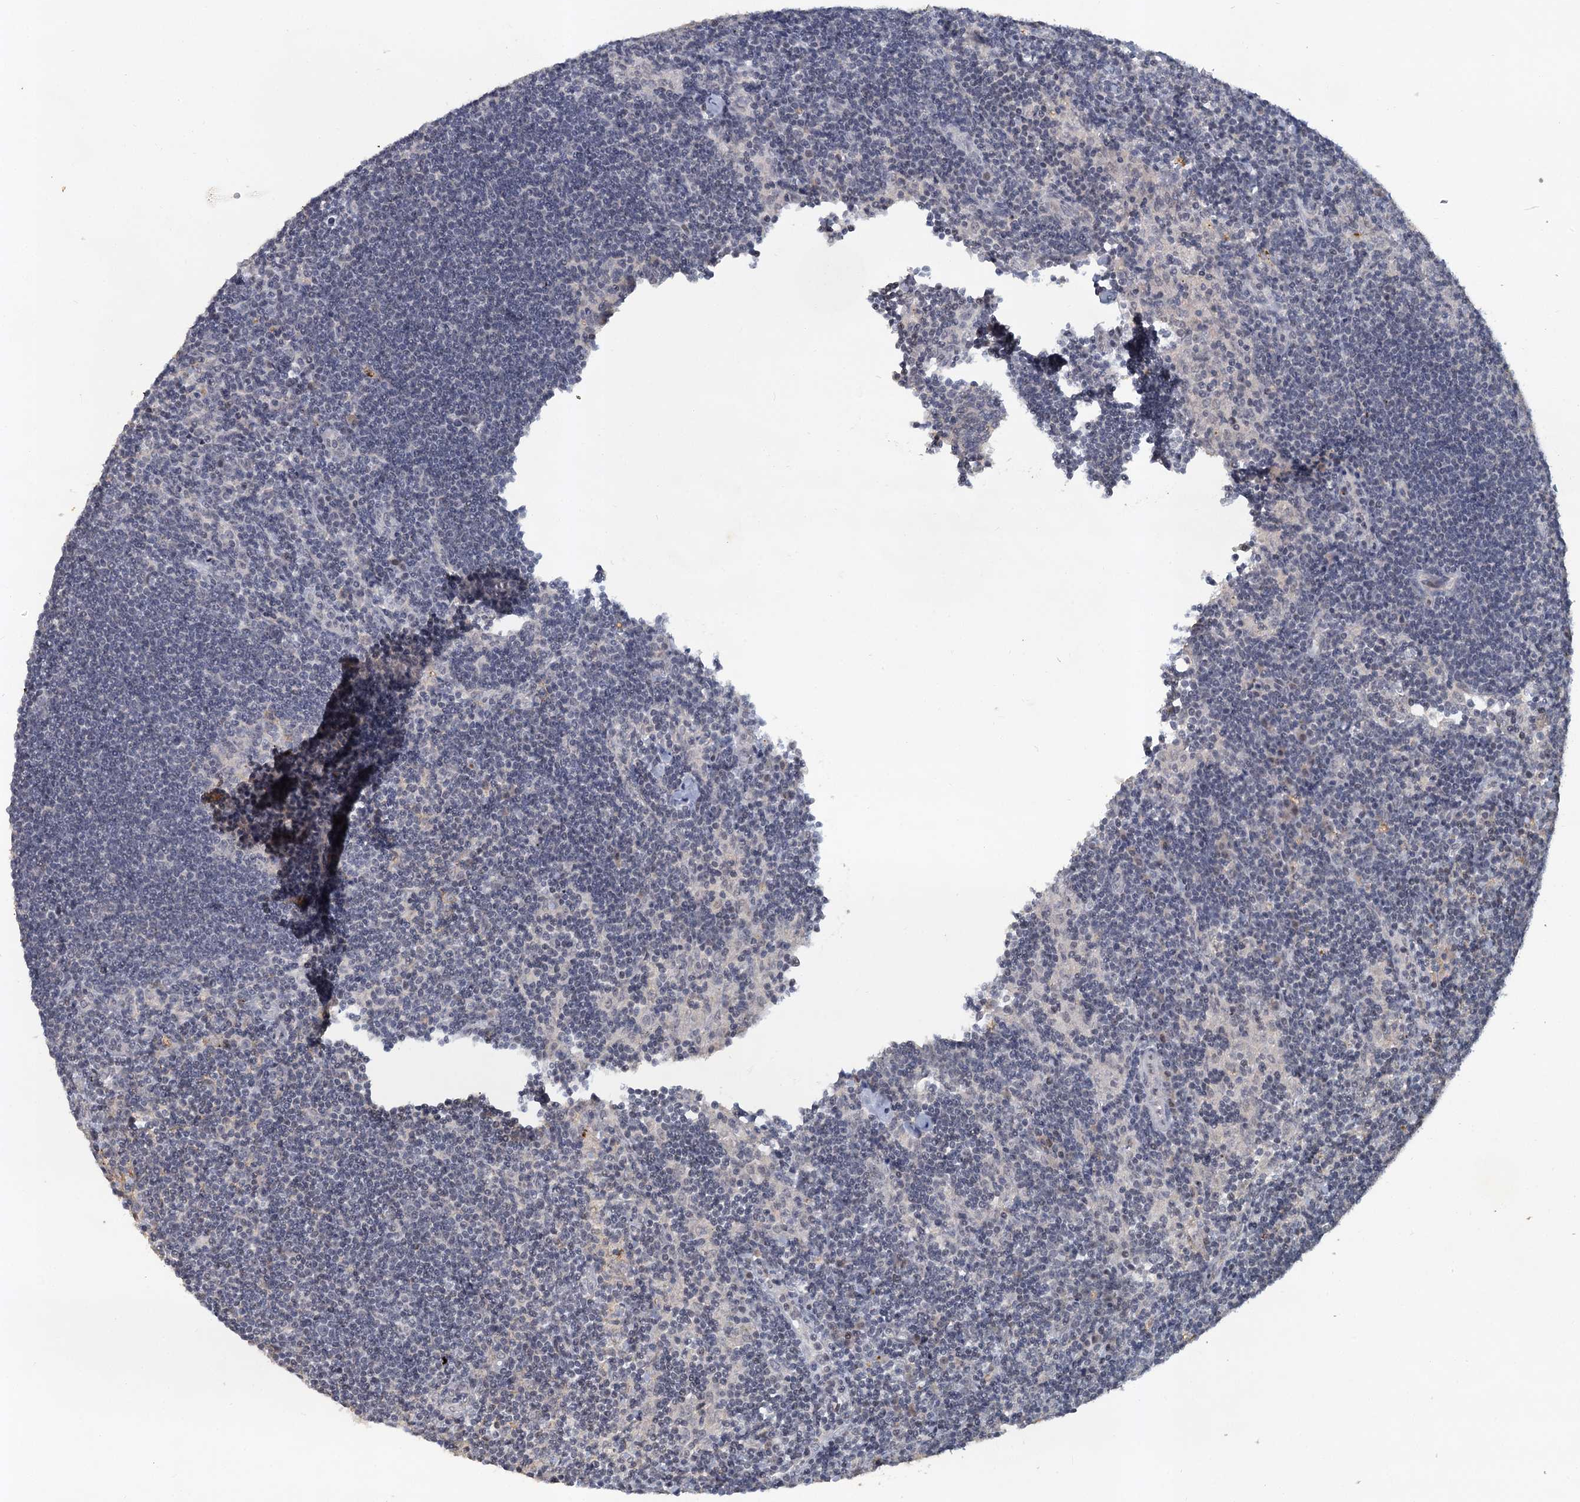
{"staining": {"intensity": "negative", "quantity": "none", "location": "none"}, "tissue": "lymph node", "cell_type": "Germinal center cells", "image_type": "normal", "snomed": [{"axis": "morphology", "description": "Normal tissue, NOS"}, {"axis": "topography", "description": "Lymph node"}], "caption": "IHC of unremarkable human lymph node demonstrates no expression in germinal center cells. (DAB (3,3'-diaminobenzidine) immunohistochemistry (IHC) visualized using brightfield microscopy, high magnification).", "gene": "MUCL1", "patient": {"sex": "male", "age": 24}}